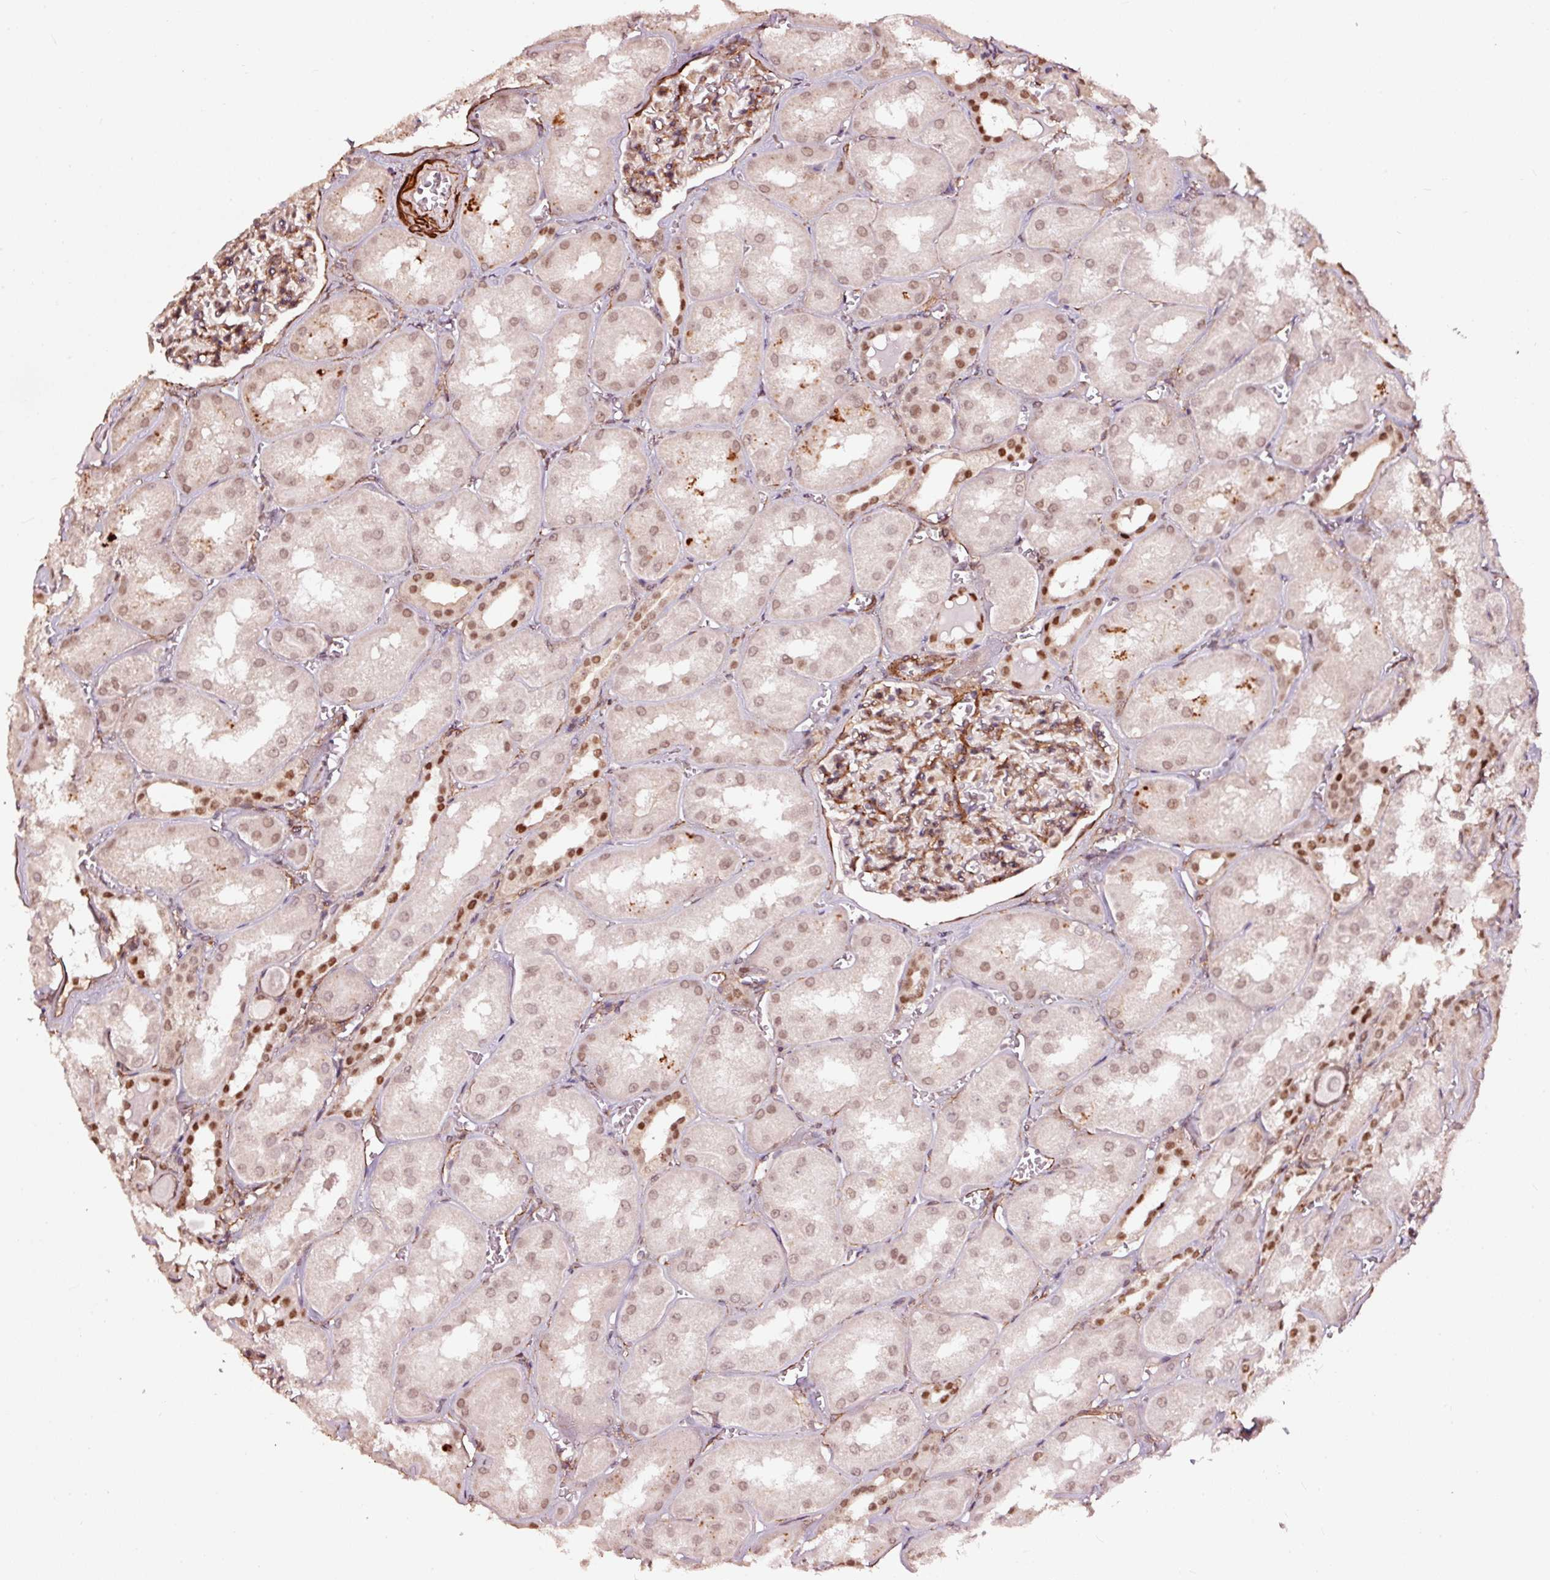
{"staining": {"intensity": "moderate", "quantity": "25%-75%", "location": "nuclear"}, "tissue": "kidney", "cell_type": "Cells in glomeruli", "image_type": "normal", "snomed": [{"axis": "morphology", "description": "Normal tissue, NOS"}, {"axis": "topography", "description": "Kidney"}], "caption": "High-magnification brightfield microscopy of benign kidney stained with DAB (brown) and counterstained with hematoxylin (blue). cells in glomeruli exhibit moderate nuclear expression is present in about25%-75% of cells.", "gene": "TPM1", "patient": {"sex": "male", "age": 61}}